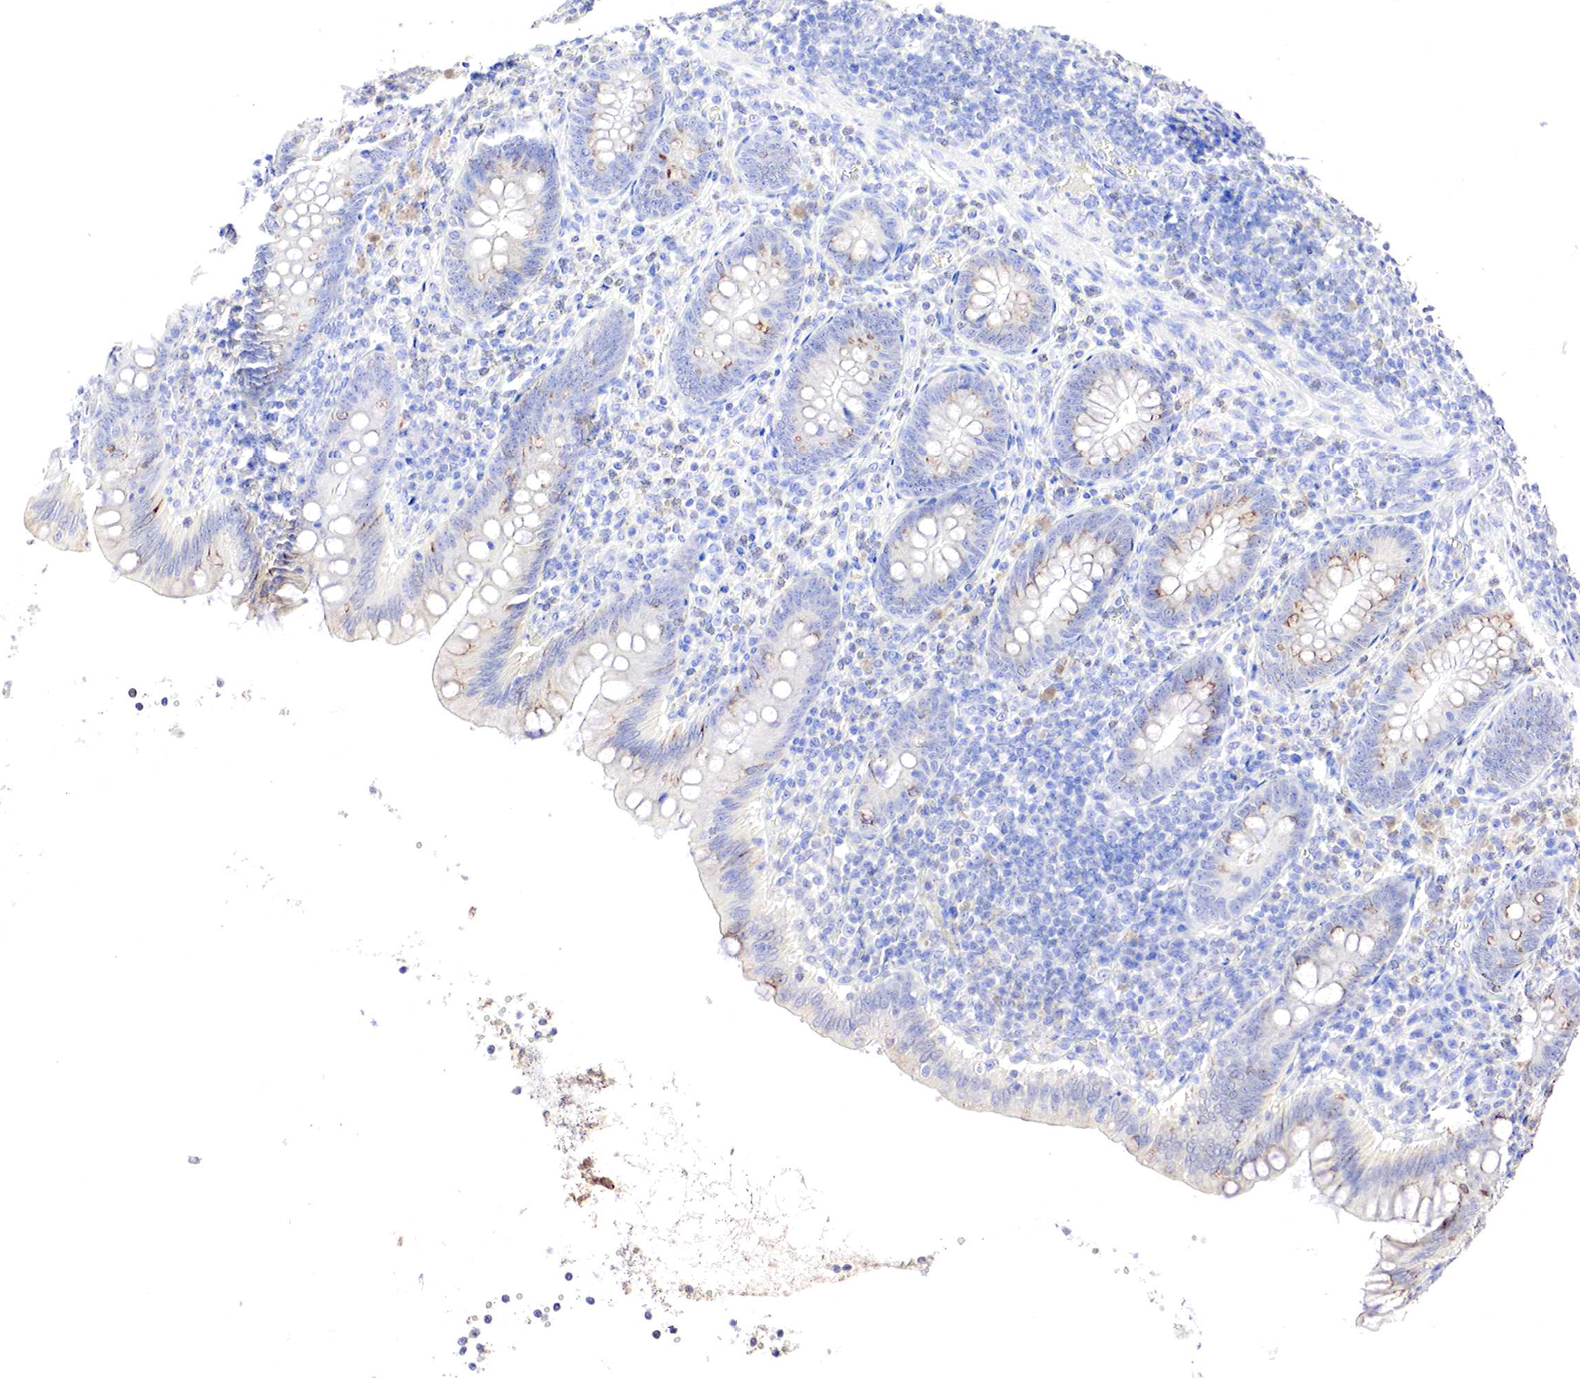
{"staining": {"intensity": "weak", "quantity": "<25%", "location": "cytoplasmic/membranous"}, "tissue": "appendix", "cell_type": "Glandular cells", "image_type": "normal", "snomed": [{"axis": "morphology", "description": "Normal tissue, NOS"}, {"axis": "topography", "description": "Appendix"}], "caption": "There is no significant expression in glandular cells of appendix. (Stains: DAB (3,3'-diaminobenzidine) immunohistochemistry with hematoxylin counter stain, Microscopy: brightfield microscopy at high magnification).", "gene": "GATA1", "patient": {"sex": "female", "age": 34}}